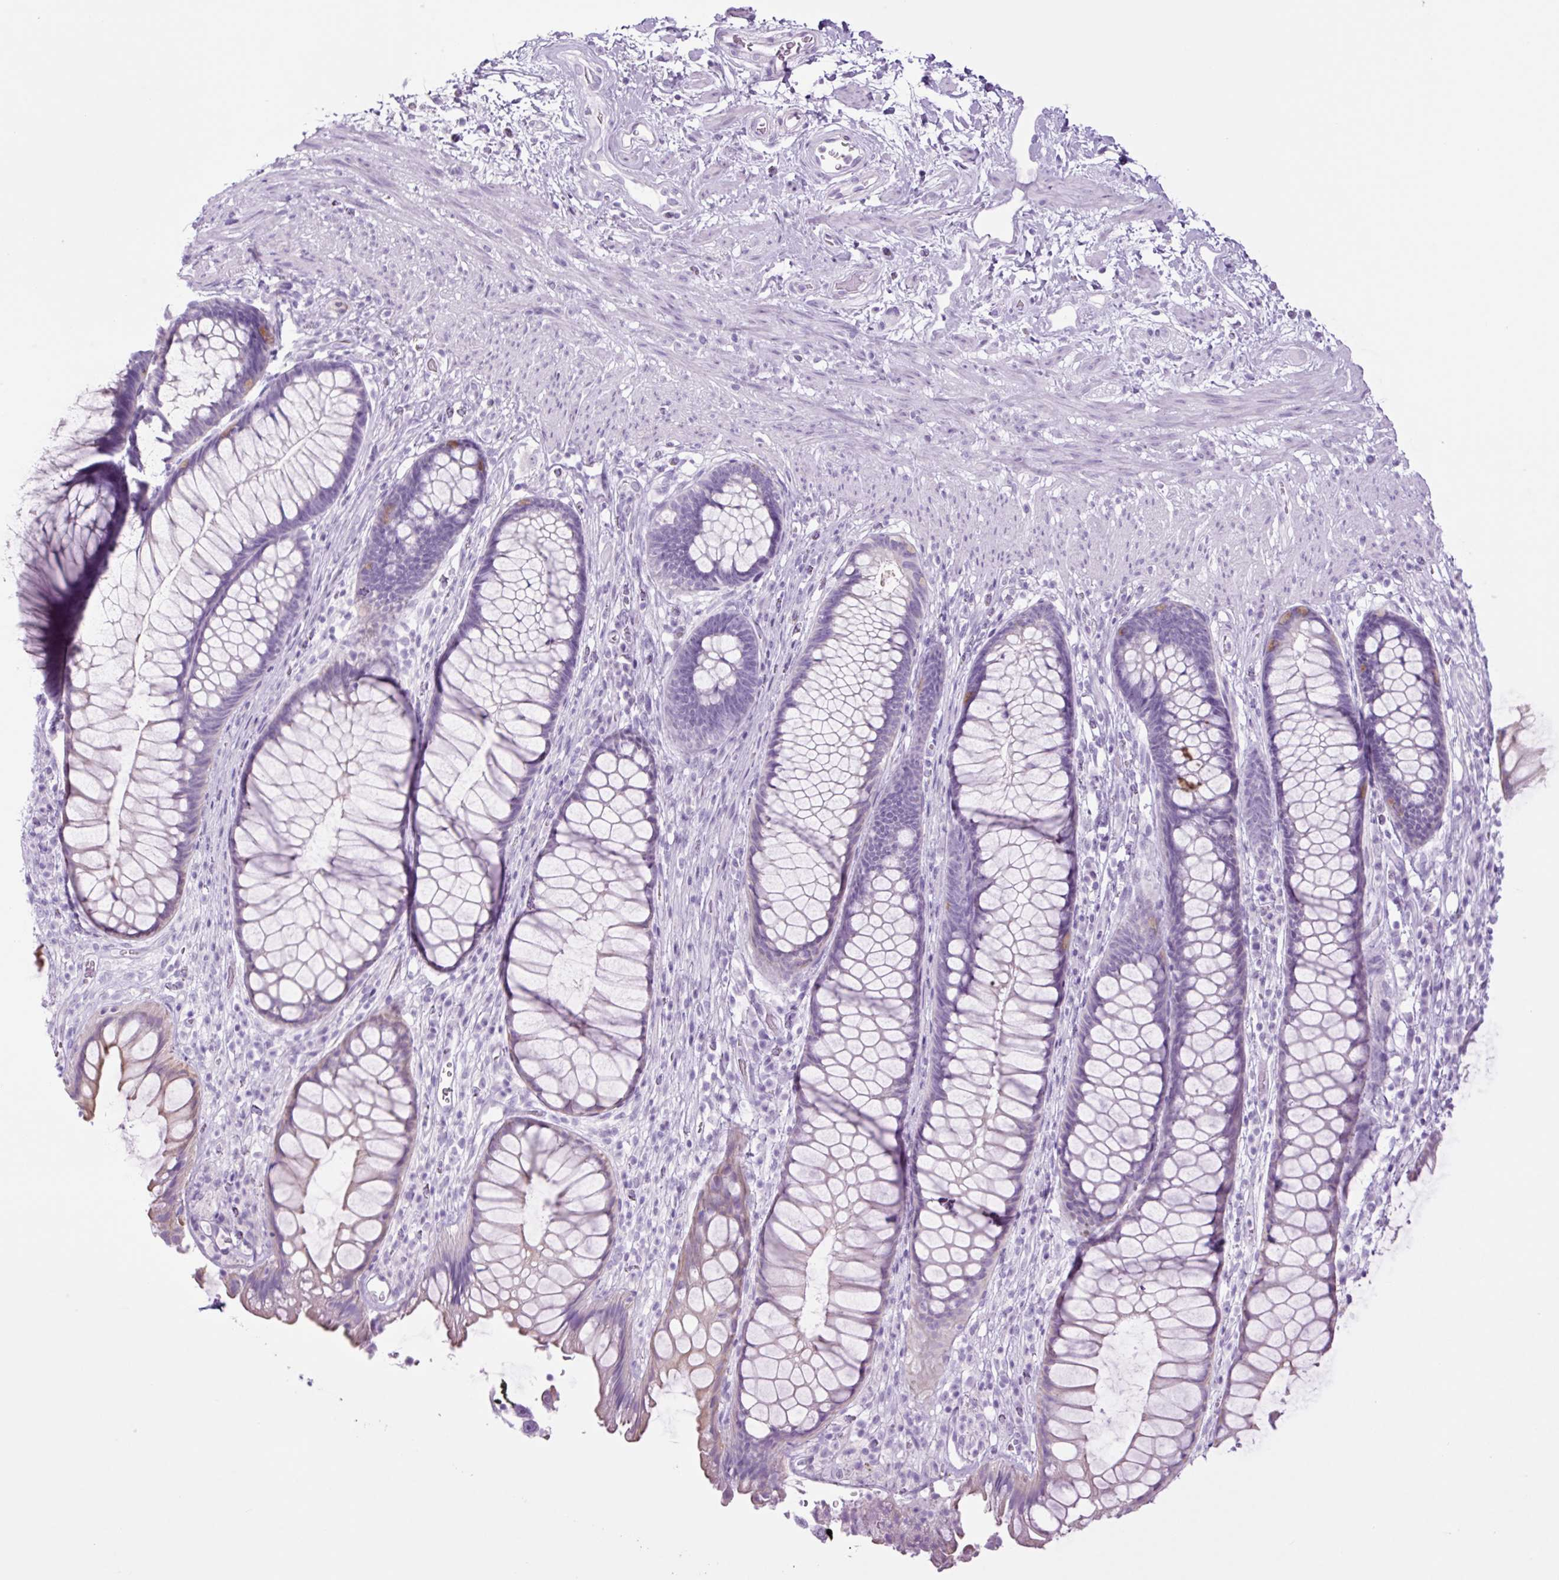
{"staining": {"intensity": "weak", "quantity": "<25%", "location": "cytoplasmic/membranous"}, "tissue": "smooth muscle", "cell_type": "Smooth muscle cells", "image_type": "normal", "snomed": [{"axis": "morphology", "description": "Normal tissue, NOS"}, {"axis": "topography", "description": "Smooth muscle"}, {"axis": "topography", "description": "Rectum"}], "caption": "This is an immunohistochemistry (IHC) histopathology image of benign smooth muscle. There is no staining in smooth muscle cells.", "gene": "TFF2", "patient": {"sex": "male", "age": 53}}